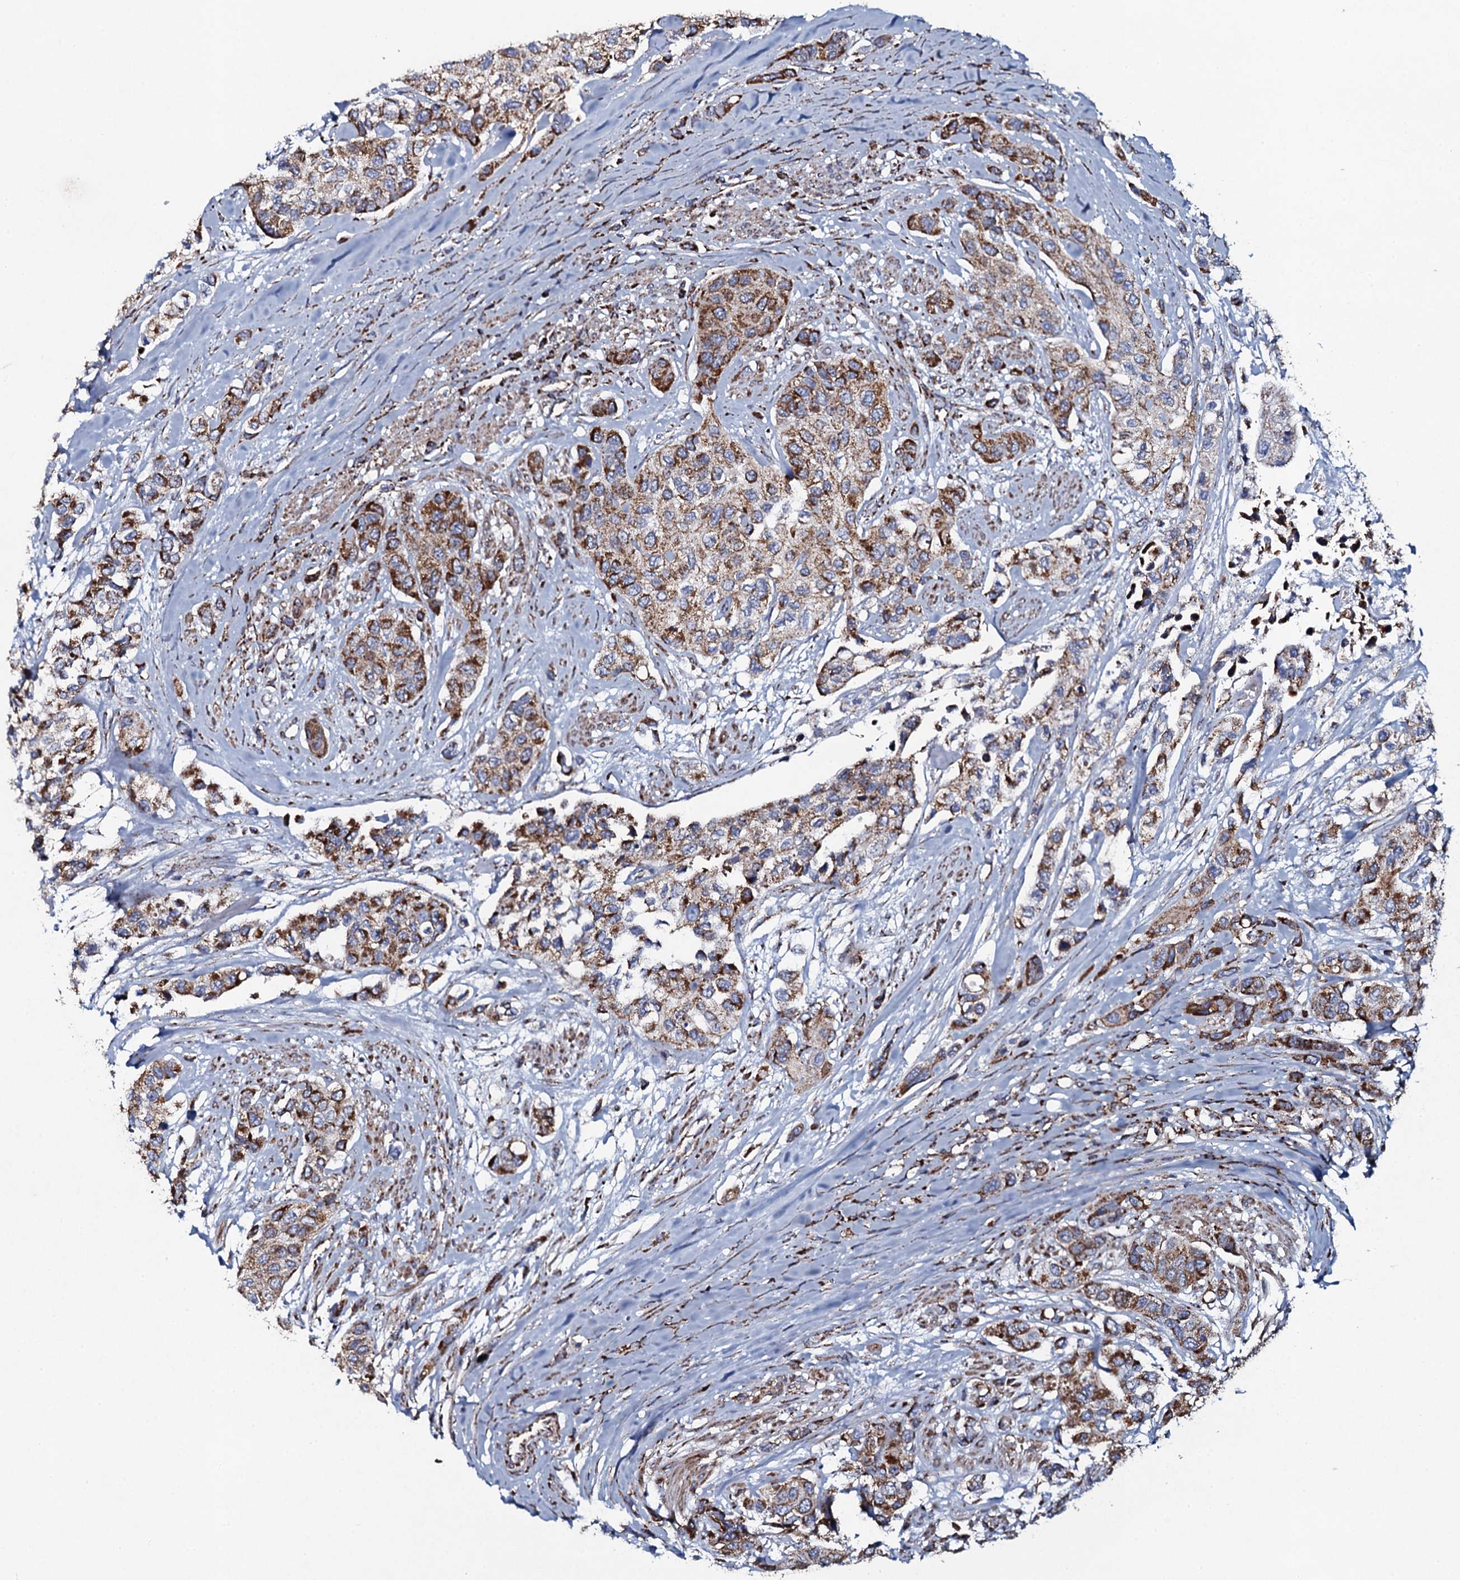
{"staining": {"intensity": "moderate", "quantity": ">75%", "location": "cytoplasmic/membranous"}, "tissue": "urothelial cancer", "cell_type": "Tumor cells", "image_type": "cancer", "snomed": [{"axis": "morphology", "description": "Normal tissue, NOS"}, {"axis": "morphology", "description": "Urothelial carcinoma, High grade"}, {"axis": "topography", "description": "Vascular tissue"}, {"axis": "topography", "description": "Urinary bladder"}], "caption": "Urothelial cancer tissue displays moderate cytoplasmic/membranous positivity in about >75% of tumor cells", "gene": "EVC2", "patient": {"sex": "female", "age": 56}}